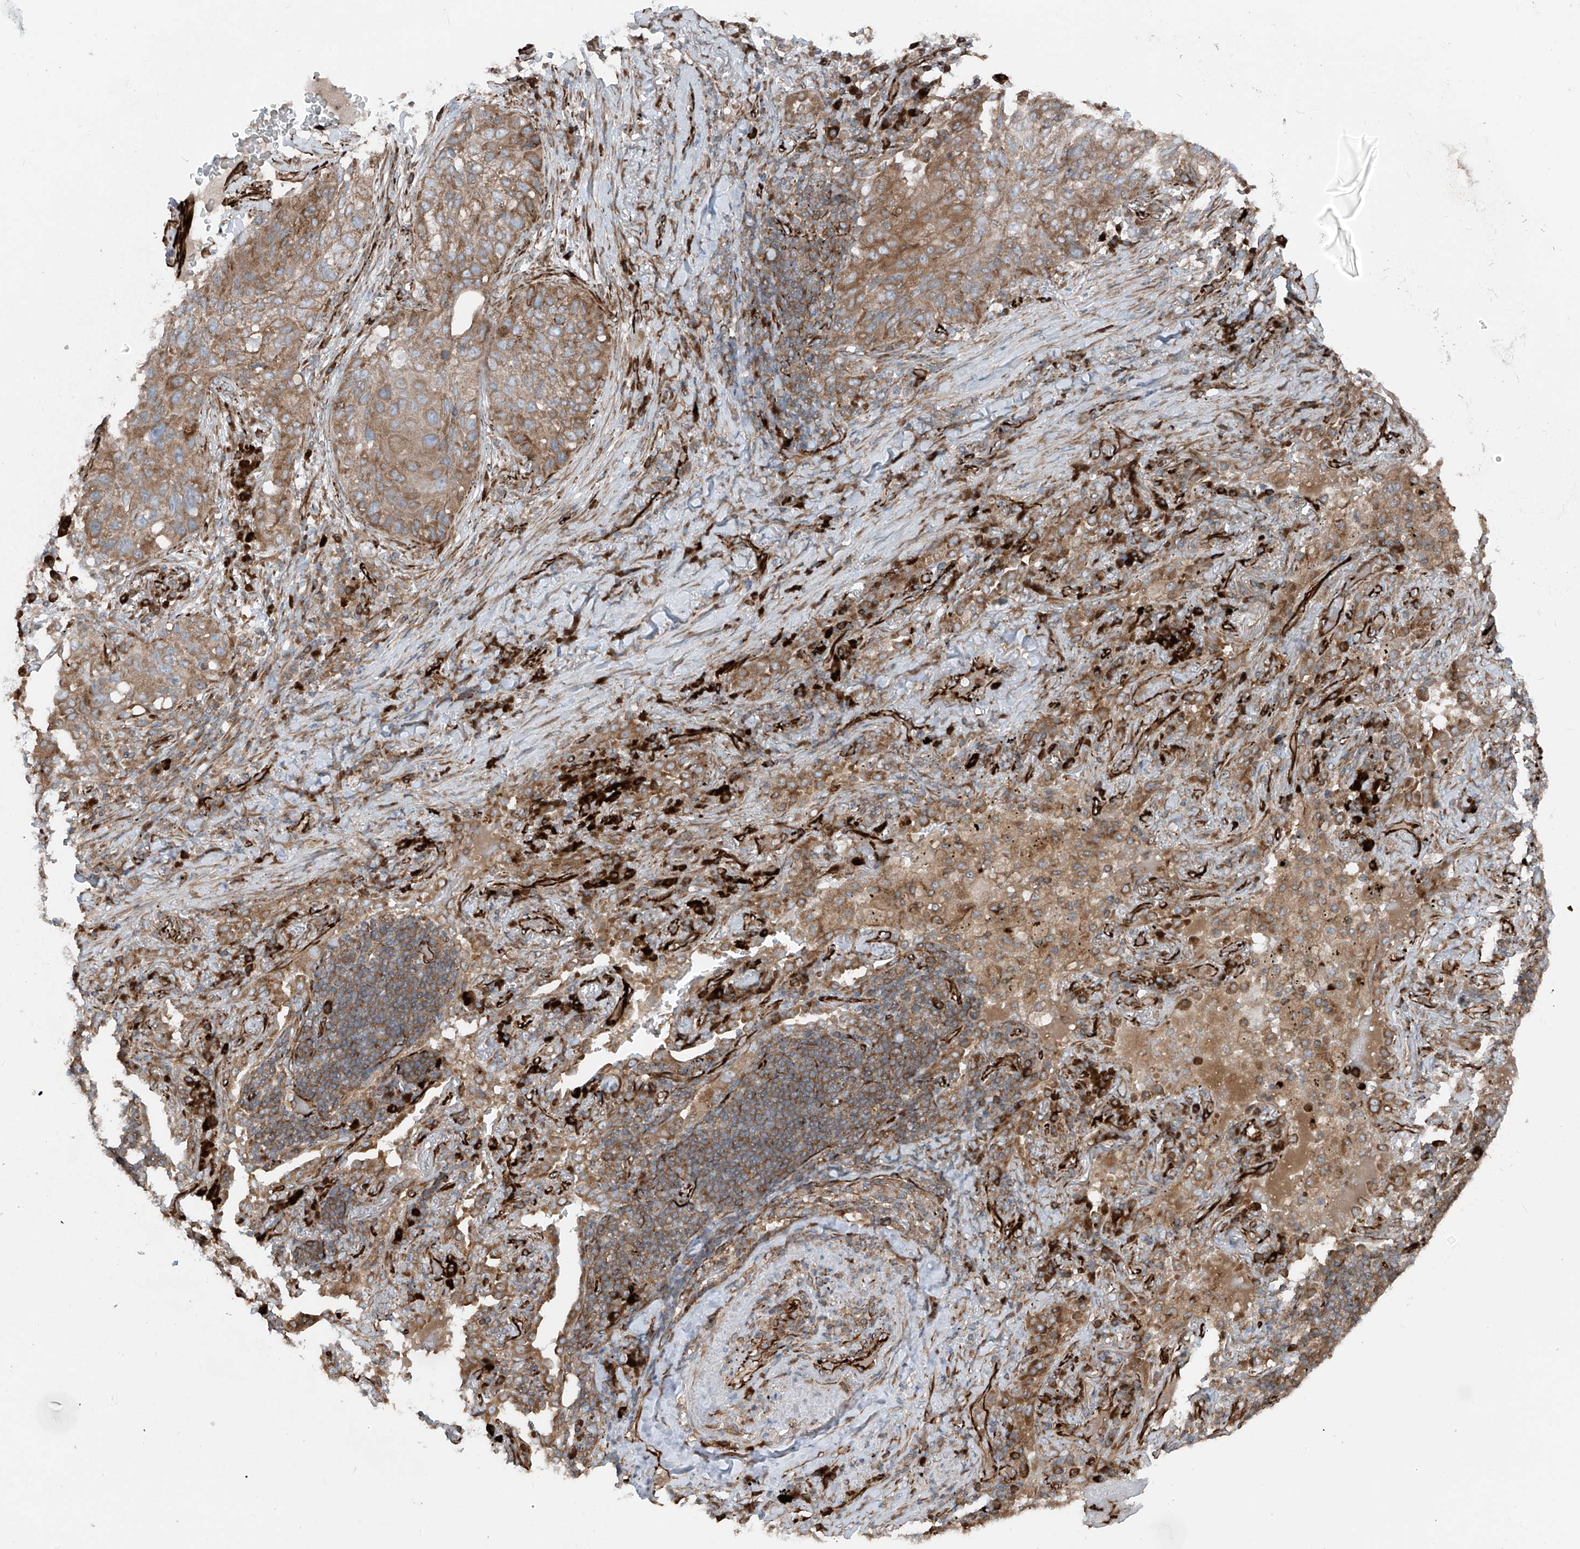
{"staining": {"intensity": "moderate", "quantity": ">75%", "location": "cytoplasmic/membranous"}, "tissue": "lung cancer", "cell_type": "Tumor cells", "image_type": "cancer", "snomed": [{"axis": "morphology", "description": "Squamous cell carcinoma, NOS"}, {"axis": "topography", "description": "Lung"}], "caption": "Tumor cells show medium levels of moderate cytoplasmic/membranous positivity in about >75% of cells in human lung cancer.", "gene": "ERLEC1", "patient": {"sex": "female", "age": 63}}